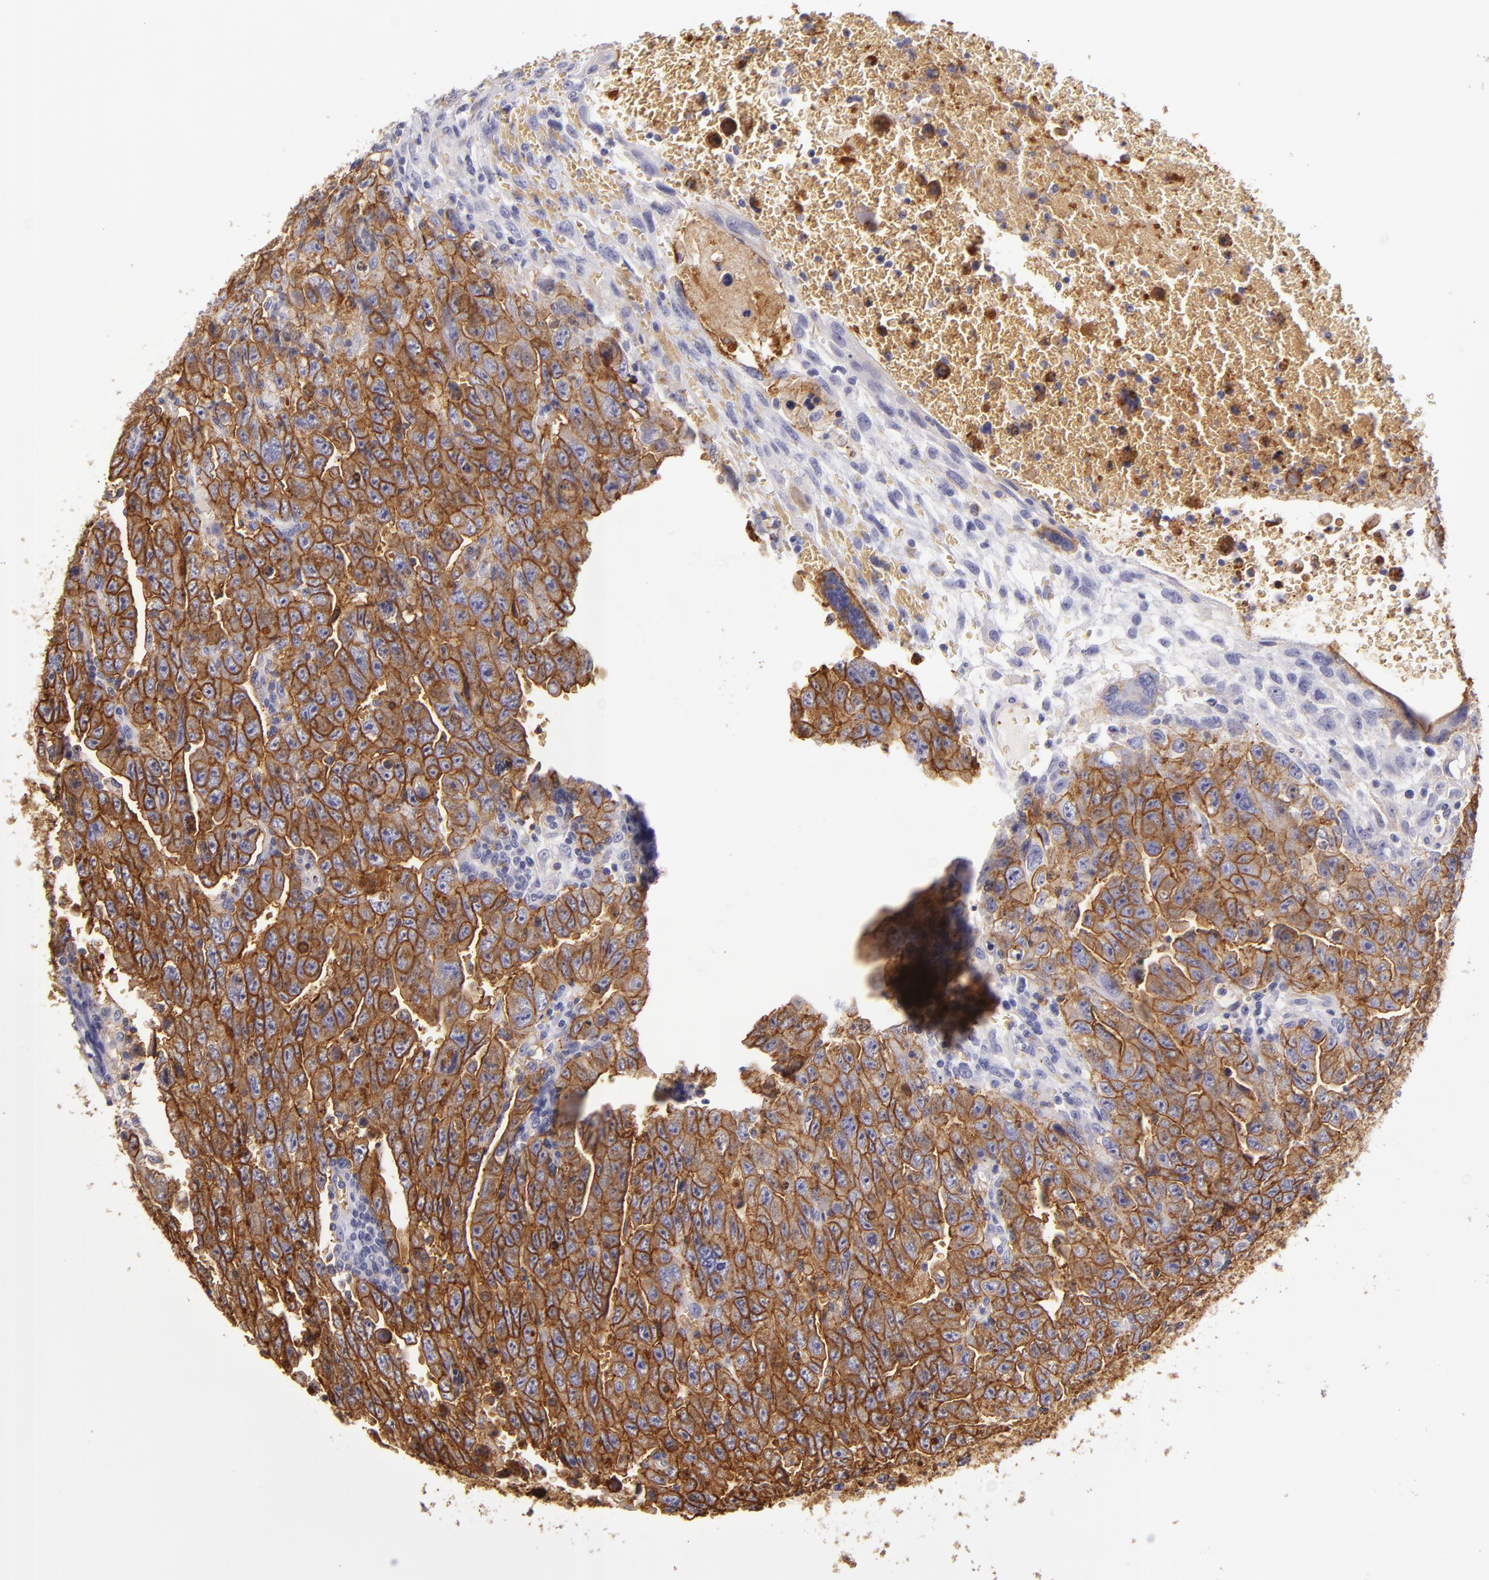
{"staining": {"intensity": "strong", "quantity": ">75%", "location": "cytoplasmic/membranous"}, "tissue": "testis cancer", "cell_type": "Tumor cells", "image_type": "cancer", "snomed": [{"axis": "morphology", "description": "Carcinoma, Embryonal, NOS"}, {"axis": "topography", "description": "Testis"}], "caption": "DAB (3,3'-diaminobenzidine) immunohistochemical staining of testis cancer displays strong cytoplasmic/membranous protein positivity in approximately >75% of tumor cells.", "gene": "CD9", "patient": {"sex": "male", "age": 28}}